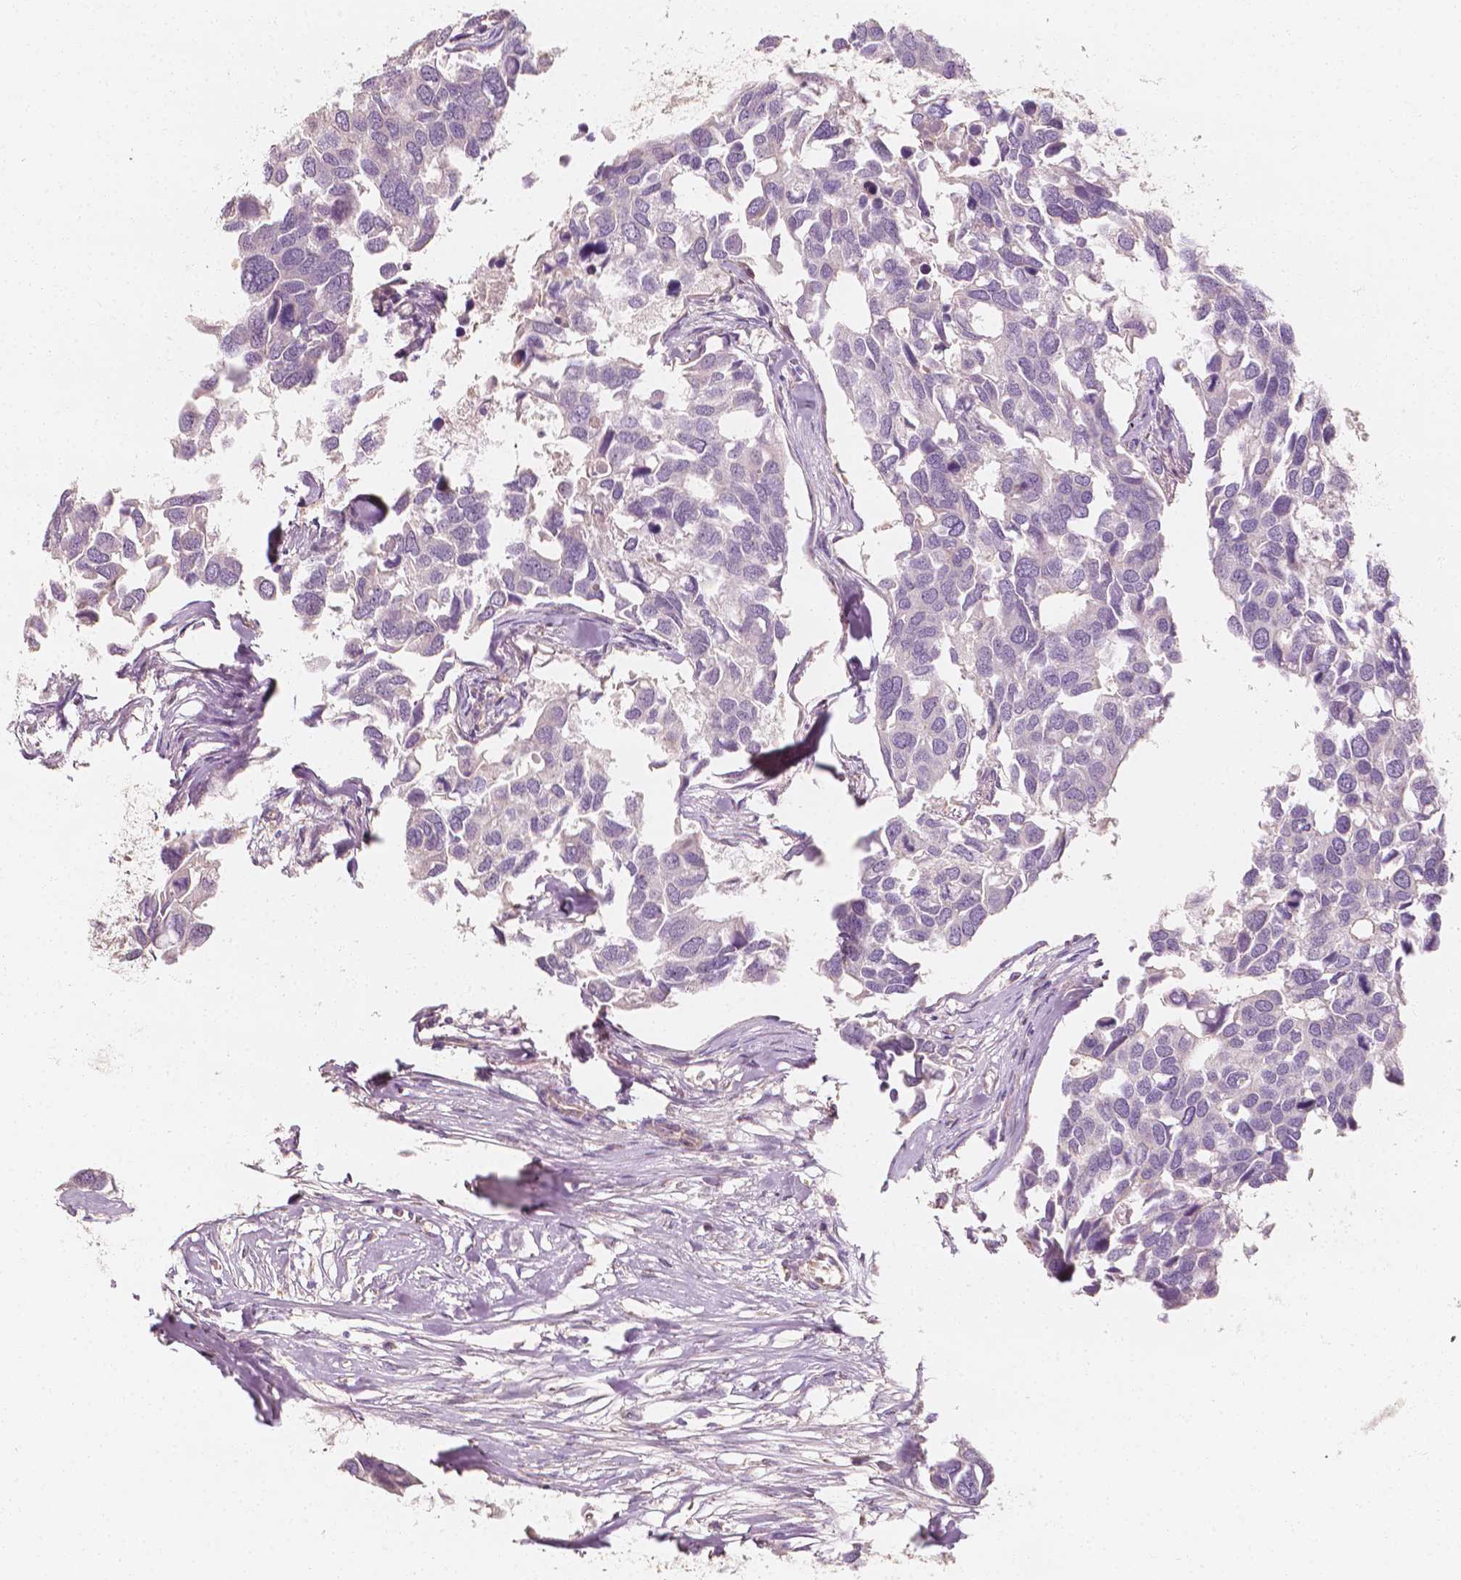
{"staining": {"intensity": "negative", "quantity": "none", "location": "none"}, "tissue": "breast cancer", "cell_type": "Tumor cells", "image_type": "cancer", "snomed": [{"axis": "morphology", "description": "Duct carcinoma"}, {"axis": "topography", "description": "Breast"}], "caption": "Tumor cells are negative for brown protein staining in invasive ductal carcinoma (breast).", "gene": "SHPK", "patient": {"sex": "female", "age": 83}}